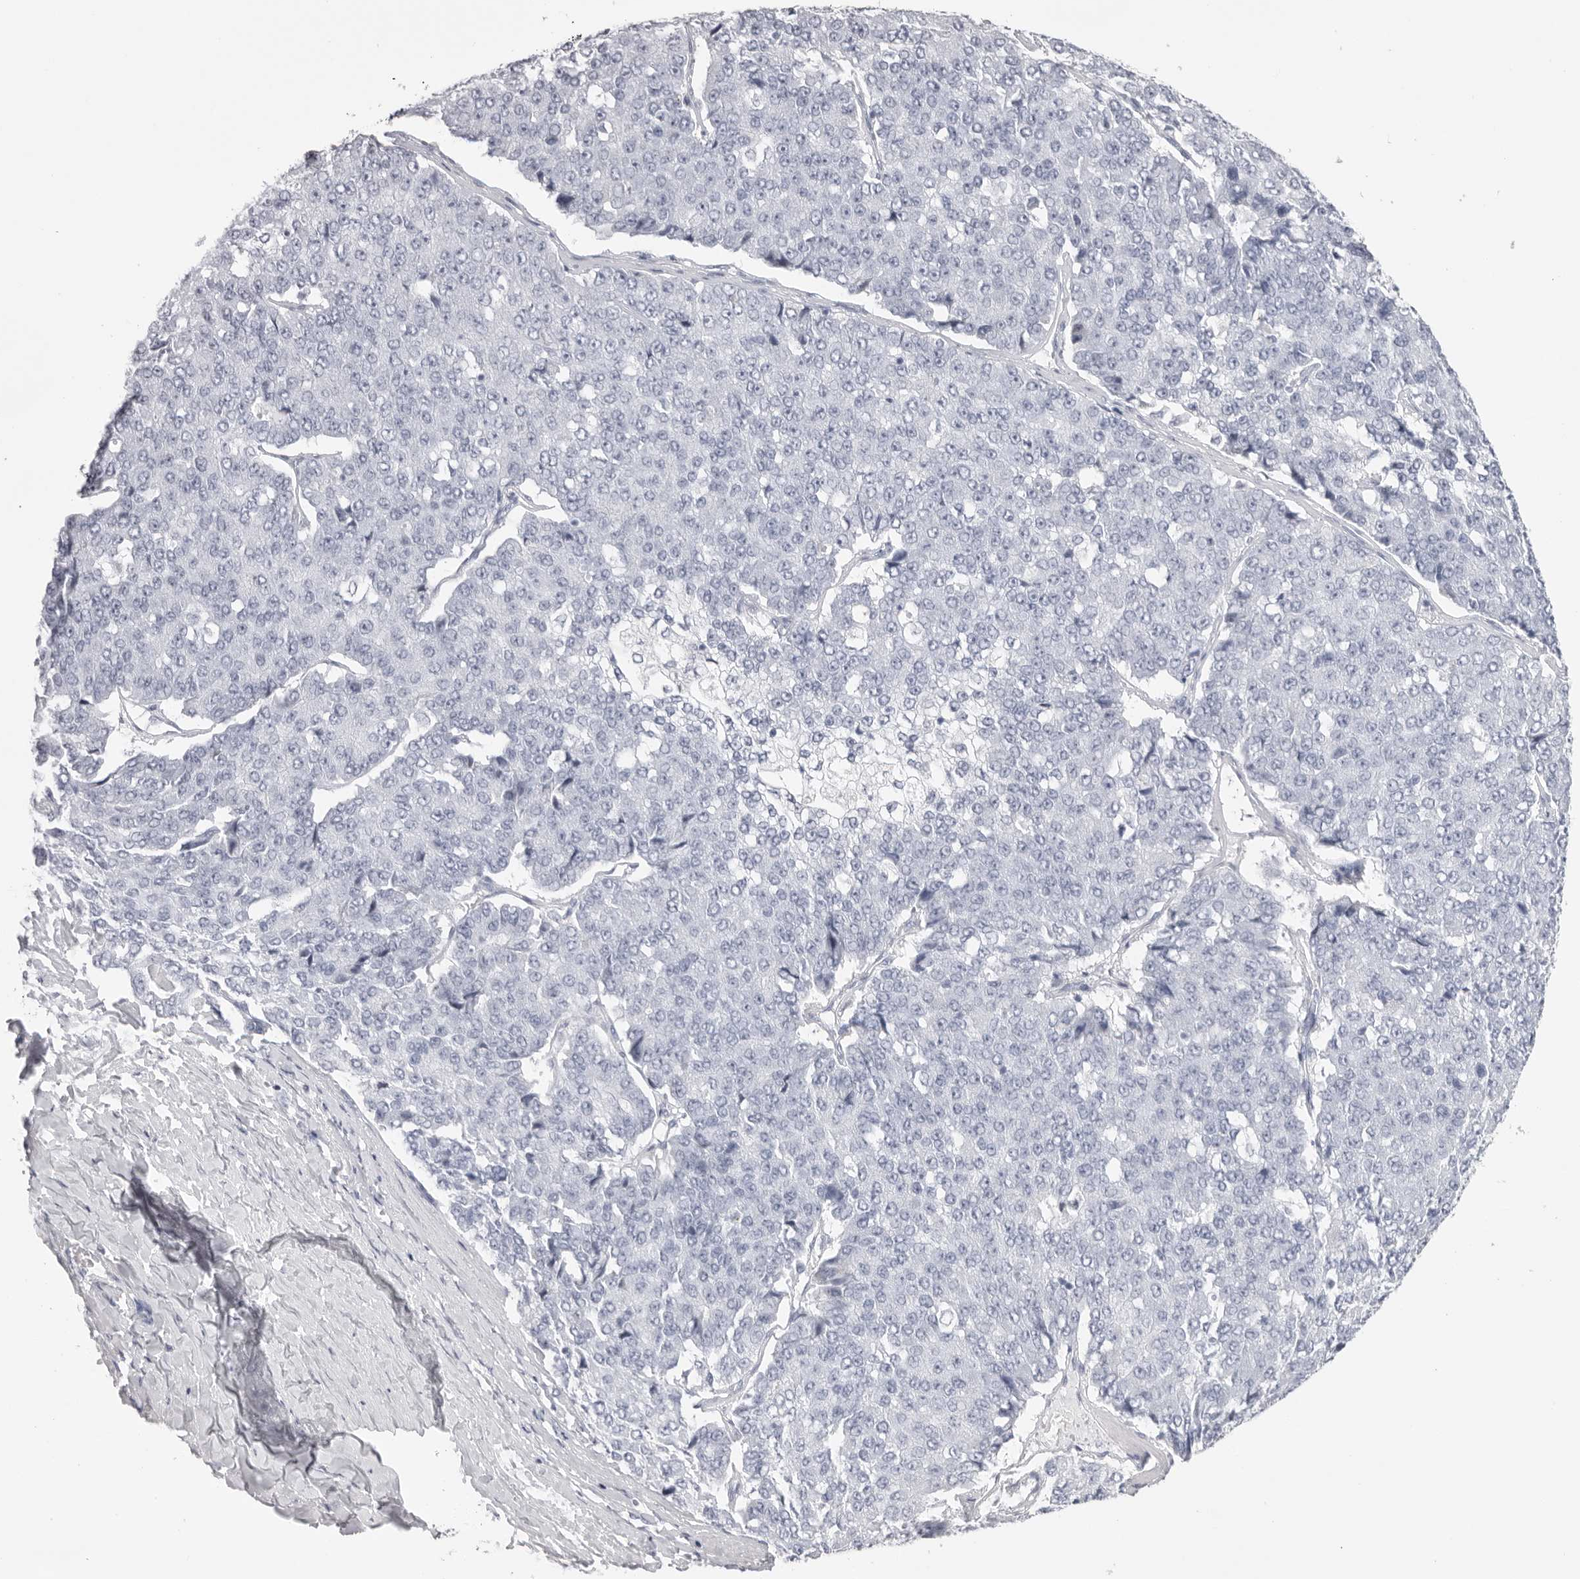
{"staining": {"intensity": "negative", "quantity": "none", "location": "none"}, "tissue": "pancreatic cancer", "cell_type": "Tumor cells", "image_type": "cancer", "snomed": [{"axis": "morphology", "description": "Adenocarcinoma, NOS"}, {"axis": "topography", "description": "Pancreas"}], "caption": "This histopathology image is of pancreatic adenocarcinoma stained with immunohistochemistry (IHC) to label a protein in brown with the nuclei are counter-stained blue. There is no positivity in tumor cells.", "gene": "TMOD4", "patient": {"sex": "male", "age": 50}}